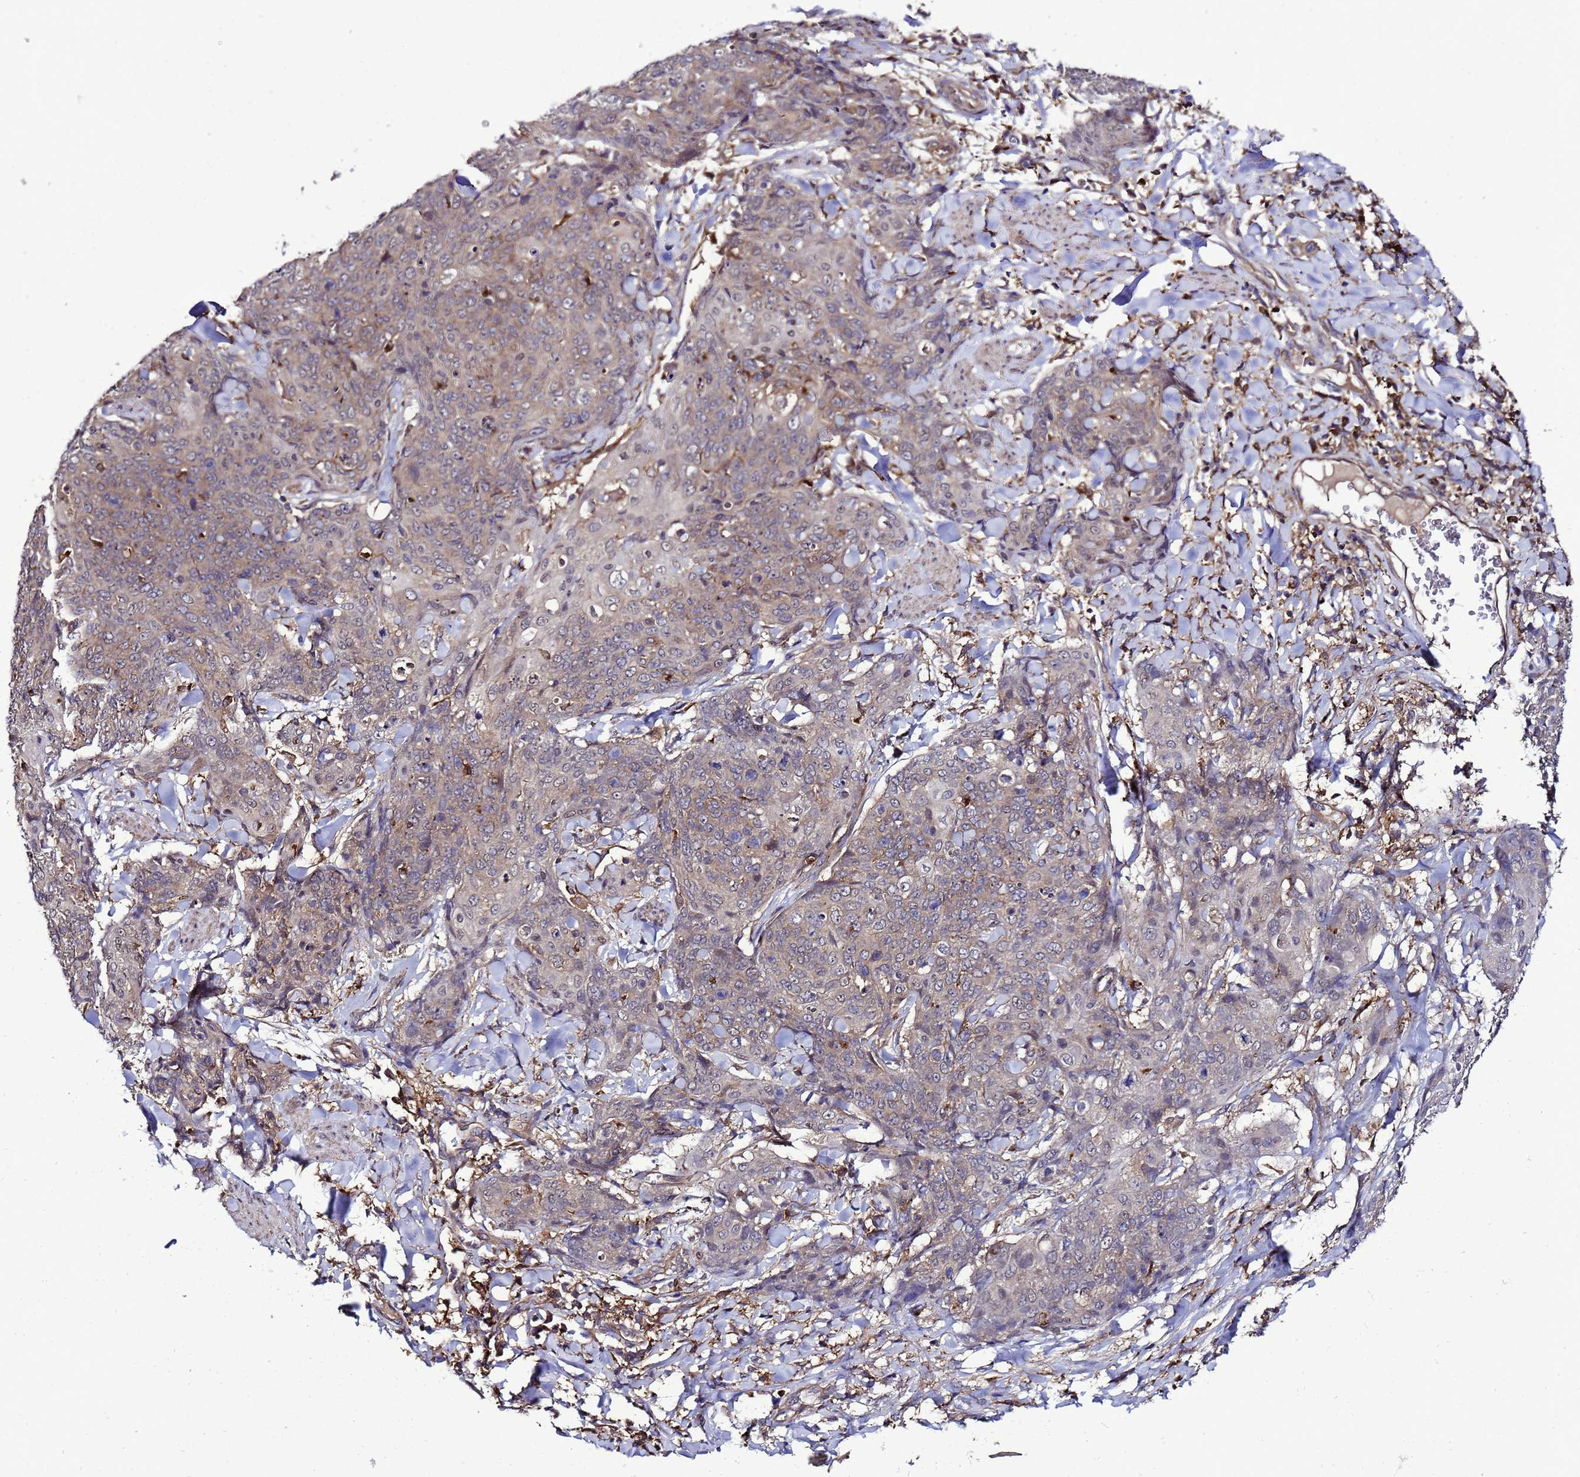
{"staining": {"intensity": "weak", "quantity": "<25%", "location": "cytoplasmic/membranous"}, "tissue": "skin cancer", "cell_type": "Tumor cells", "image_type": "cancer", "snomed": [{"axis": "morphology", "description": "Squamous cell carcinoma, NOS"}, {"axis": "topography", "description": "Skin"}, {"axis": "topography", "description": "Vulva"}], "caption": "High power microscopy photomicrograph of an immunohistochemistry (IHC) histopathology image of skin cancer, revealing no significant staining in tumor cells.", "gene": "TRABD", "patient": {"sex": "female", "age": 85}}